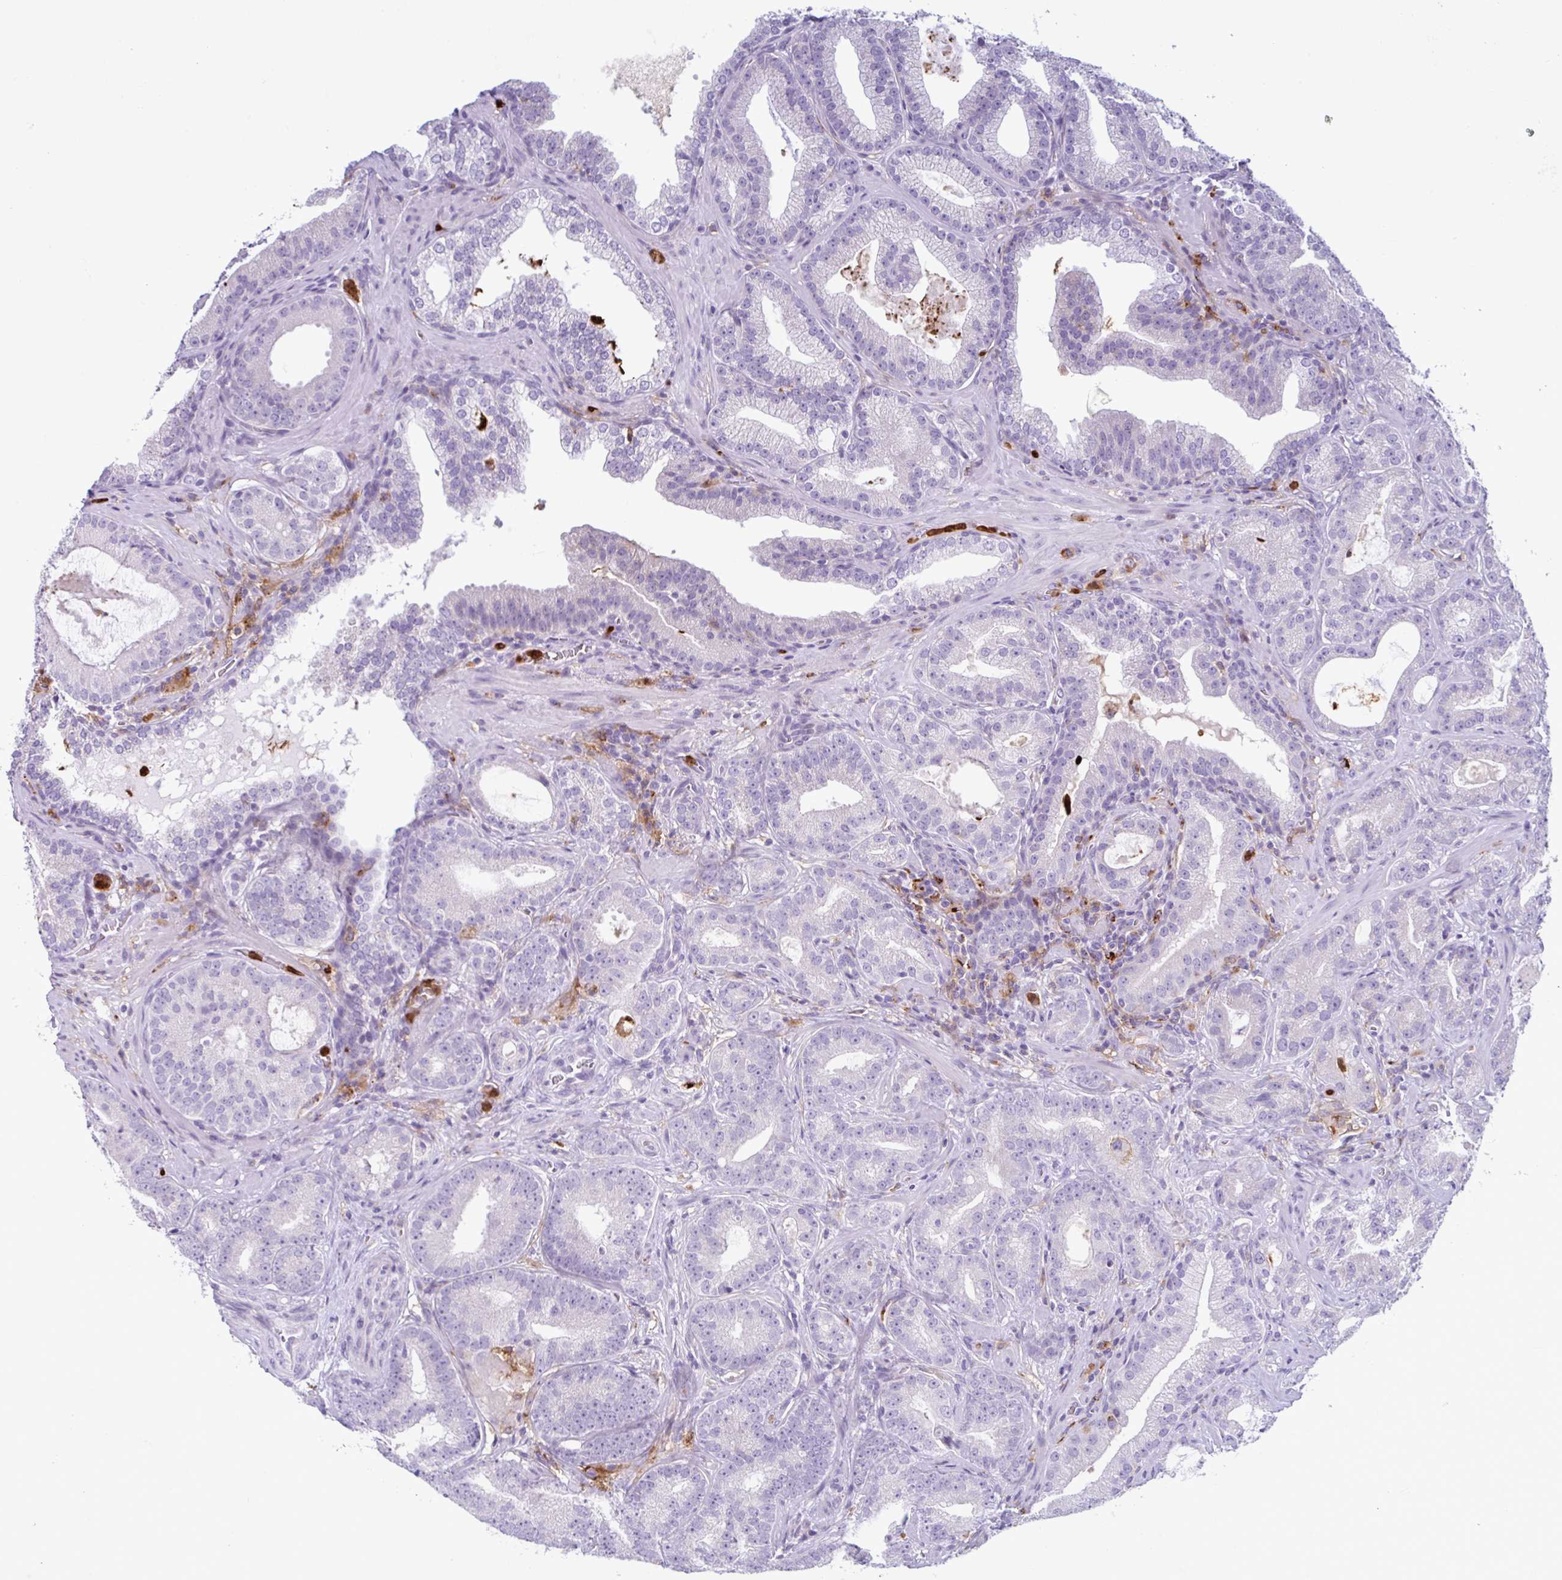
{"staining": {"intensity": "negative", "quantity": "none", "location": "none"}, "tissue": "prostate cancer", "cell_type": "Tumor cells", "image_type": "cancer", "snomed": [{"axis": "morphology", "description": "Adenocarcinoma, High grade"}, {"axis": "topography", "description": "Prostate"}], "caption": "Immunohistochemistry of prostate cancer (high-grade adenocarcinoma) exhibits no expression in tumor cells. The staining was performed using DAB to visualize the protein expression in brown, while the nuclei were stained in blue with hematoxylin (Magnification: 20x).", "gene": "CEP120", "patient": {"sex": "male", "age": 65}}